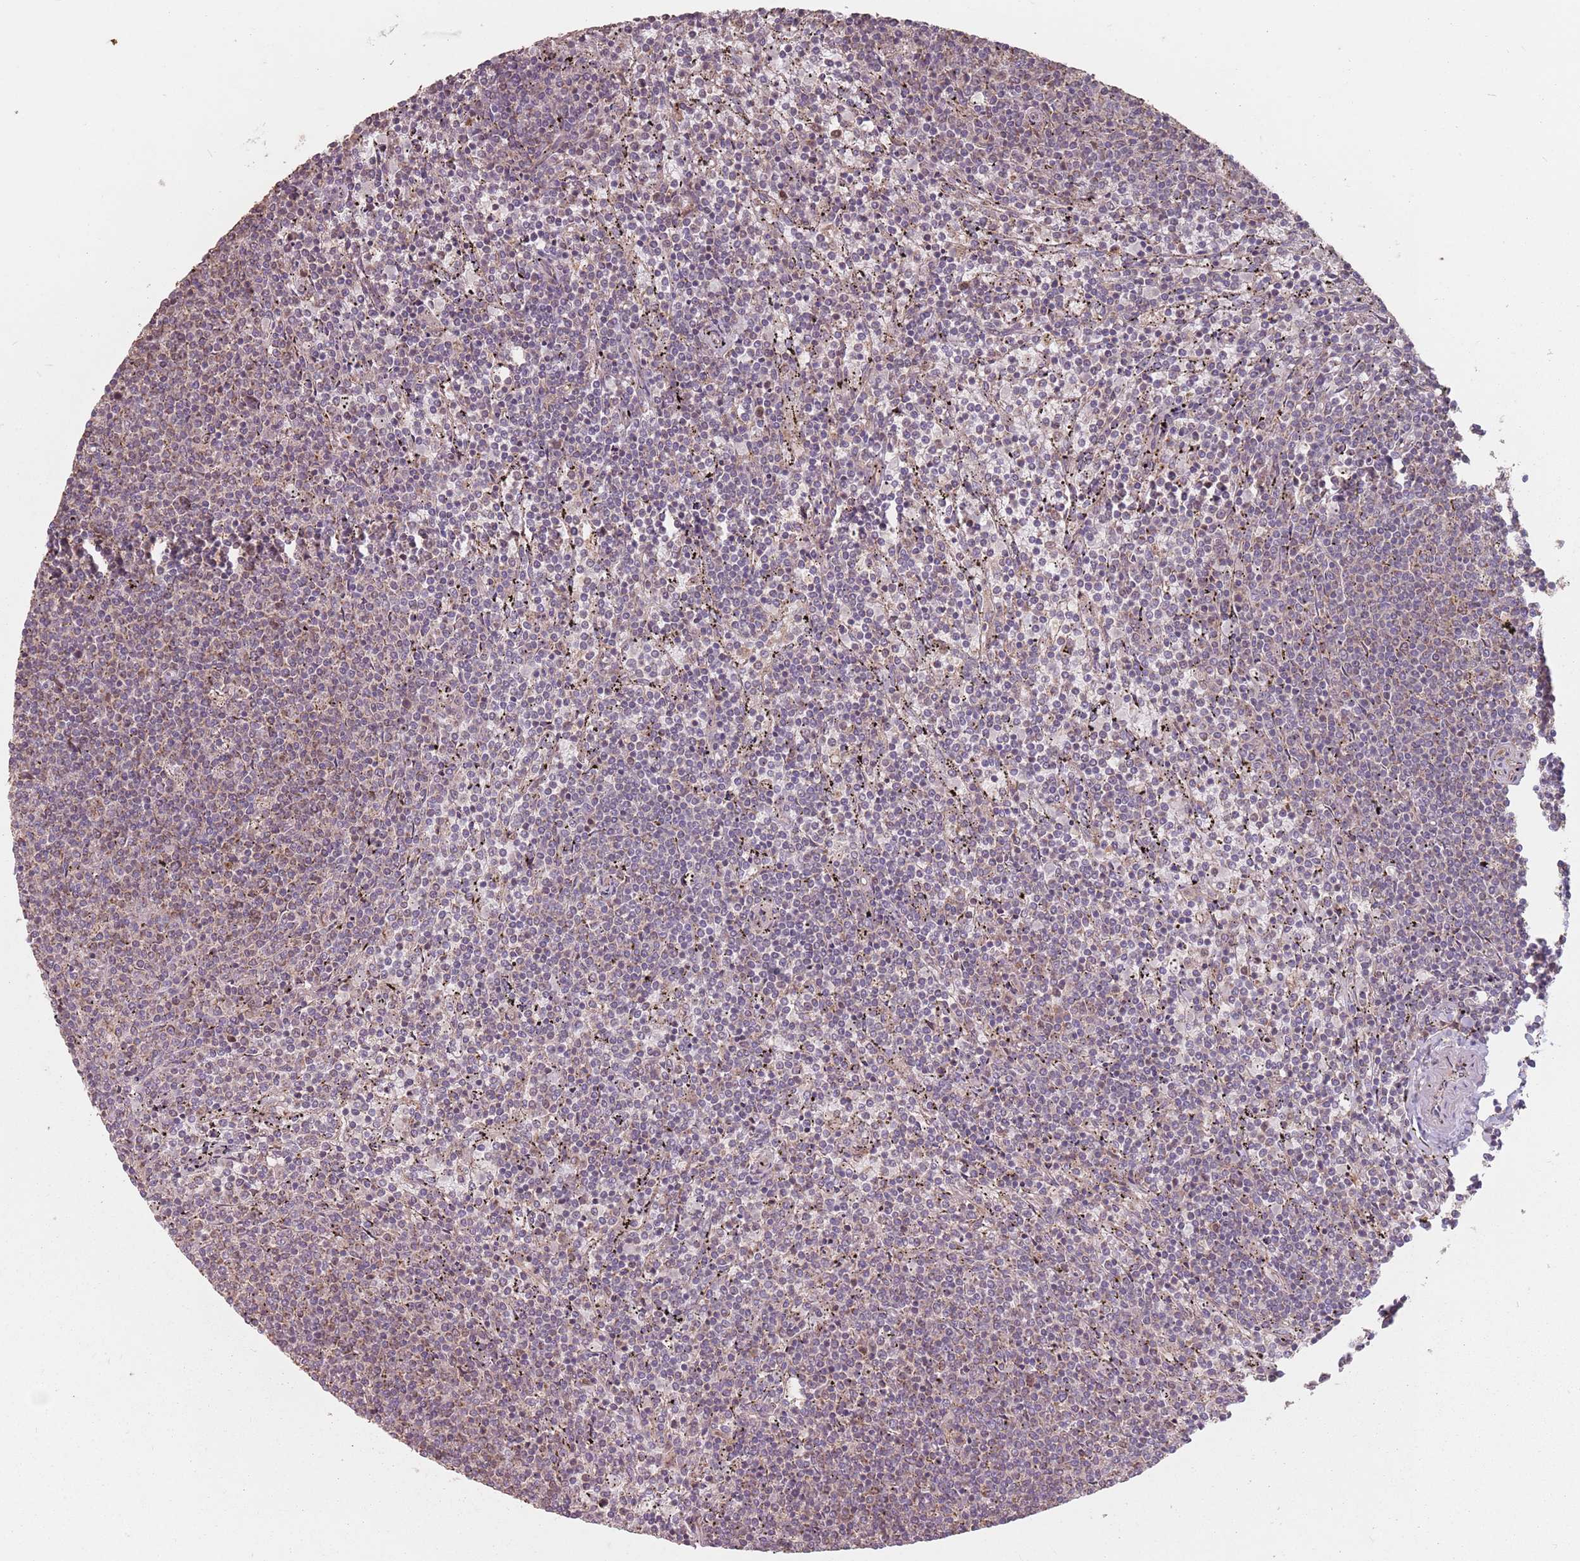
{"staining": {"intensity": "weak", "quantity": "25%-75%", "location": "cytoplasmic/membranous,nuclear"}, "tissue": "lymphoma", "cell_type": "Tumor cells", "image_type": "cancer", "snomed": [{"axis": "morphology", "description": "Malignant lymphoma, non-Hodgkin's type, Low grade"}, {"axis": "topography", "description": "Spleen"}], "caption": "The image demonstrates staining of lymphoma, revealing weak cytoplasmic/membranous and nuclear protein staining (brown color) within tumor cells.", "gene": "VPS52", "patient": {"sex": "female", "age": 50}}